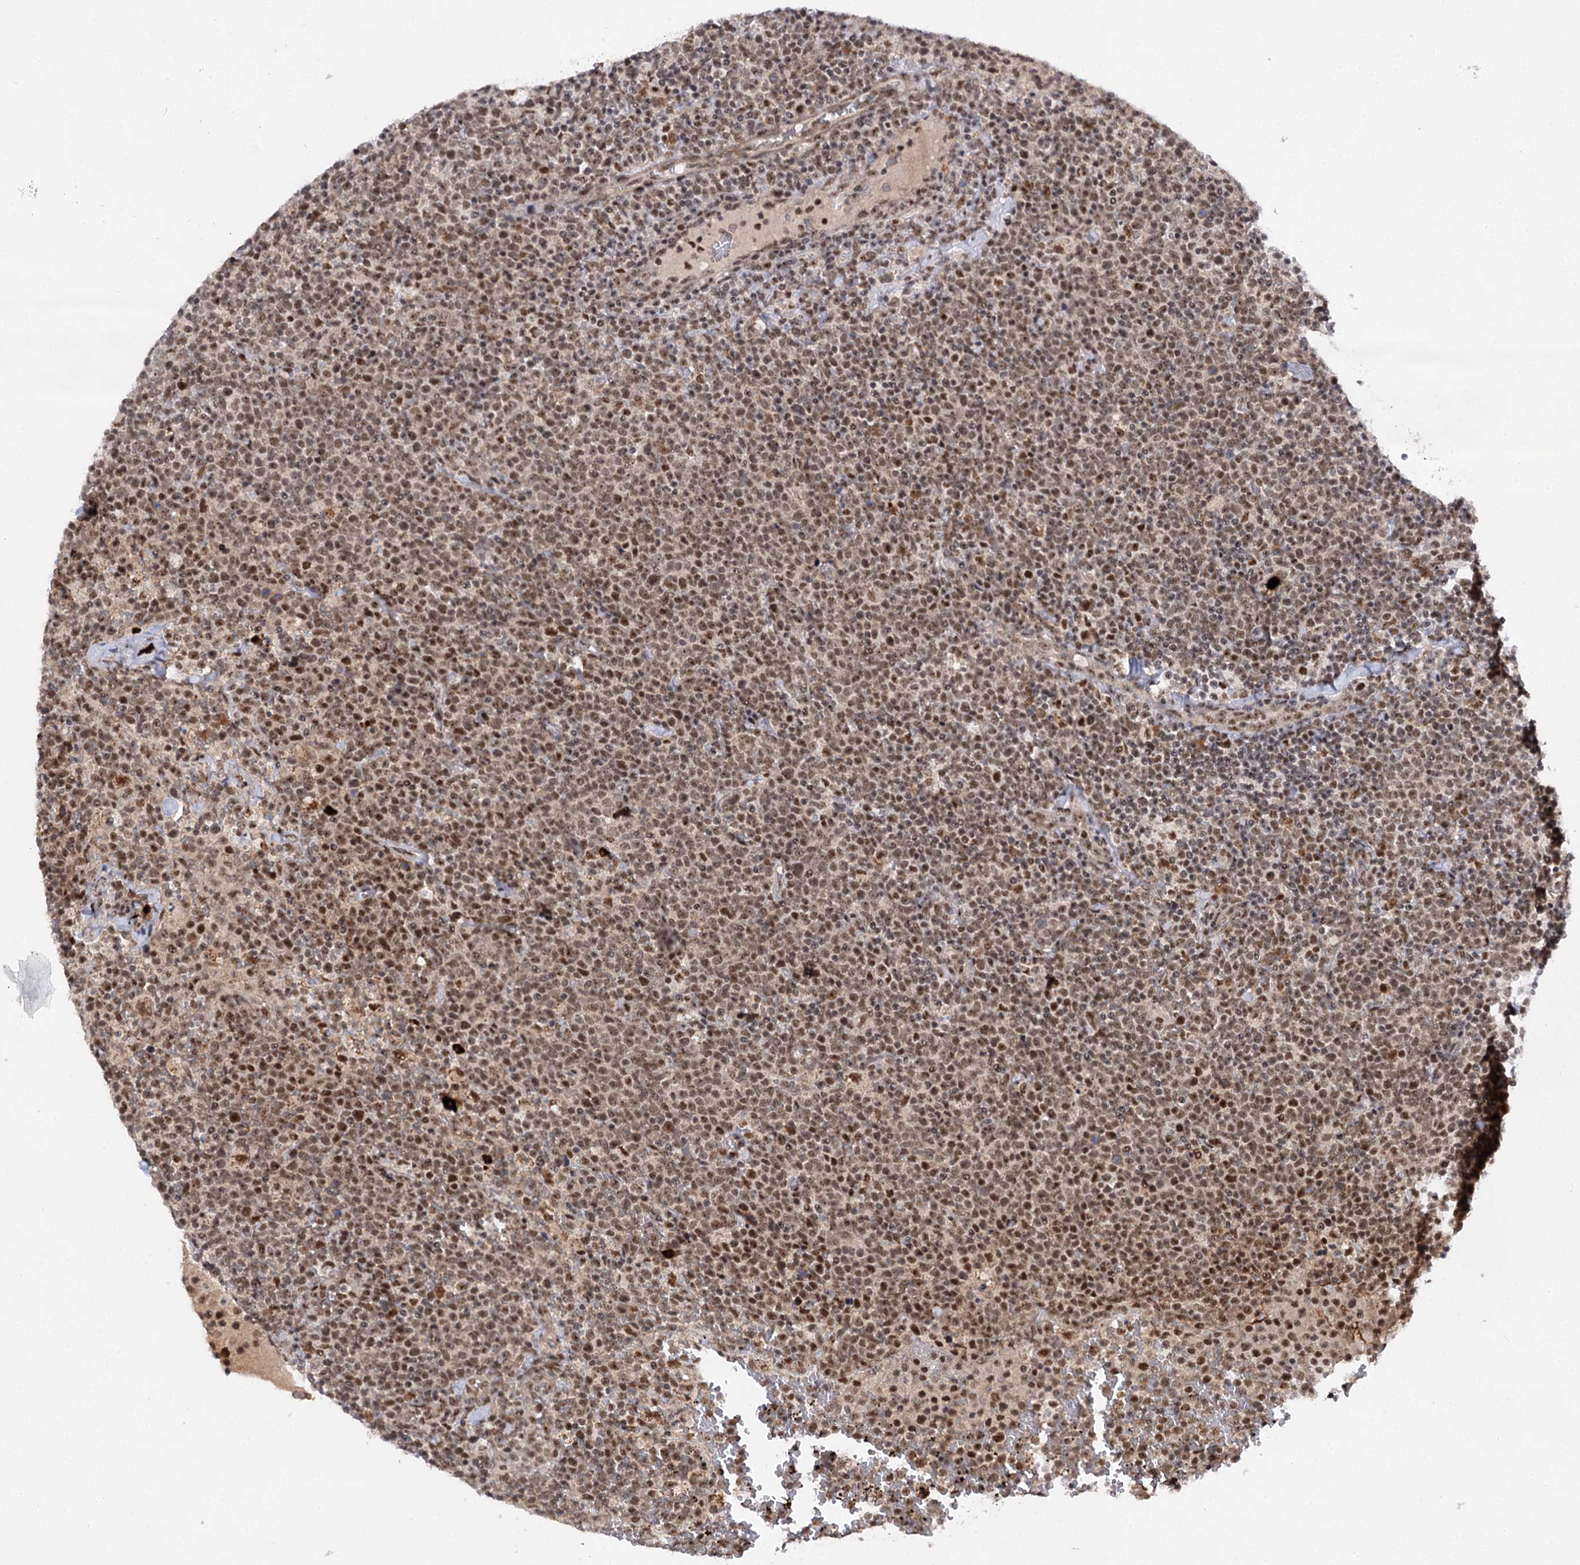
{"staining": {"intensity": "moderate", "quantity": ">75%", "location": "nuclear"}, "tissue": "lymphoma", "cell_type": "Tumor cells", "image_type": "cancer", "snomed": [{"axis": "morphology", "description": "Malignant lymphoma, non-Hodgkin's type, High grade"}, {"axis": "topography", "description": "Lymph node"}], "caption": "A medium amount of moderate nuclear staining is present in about >75% of tumor cells in lymphoma tissue.", "gene": "BUD13", "patient": {"sex": "male", "age": 61}}